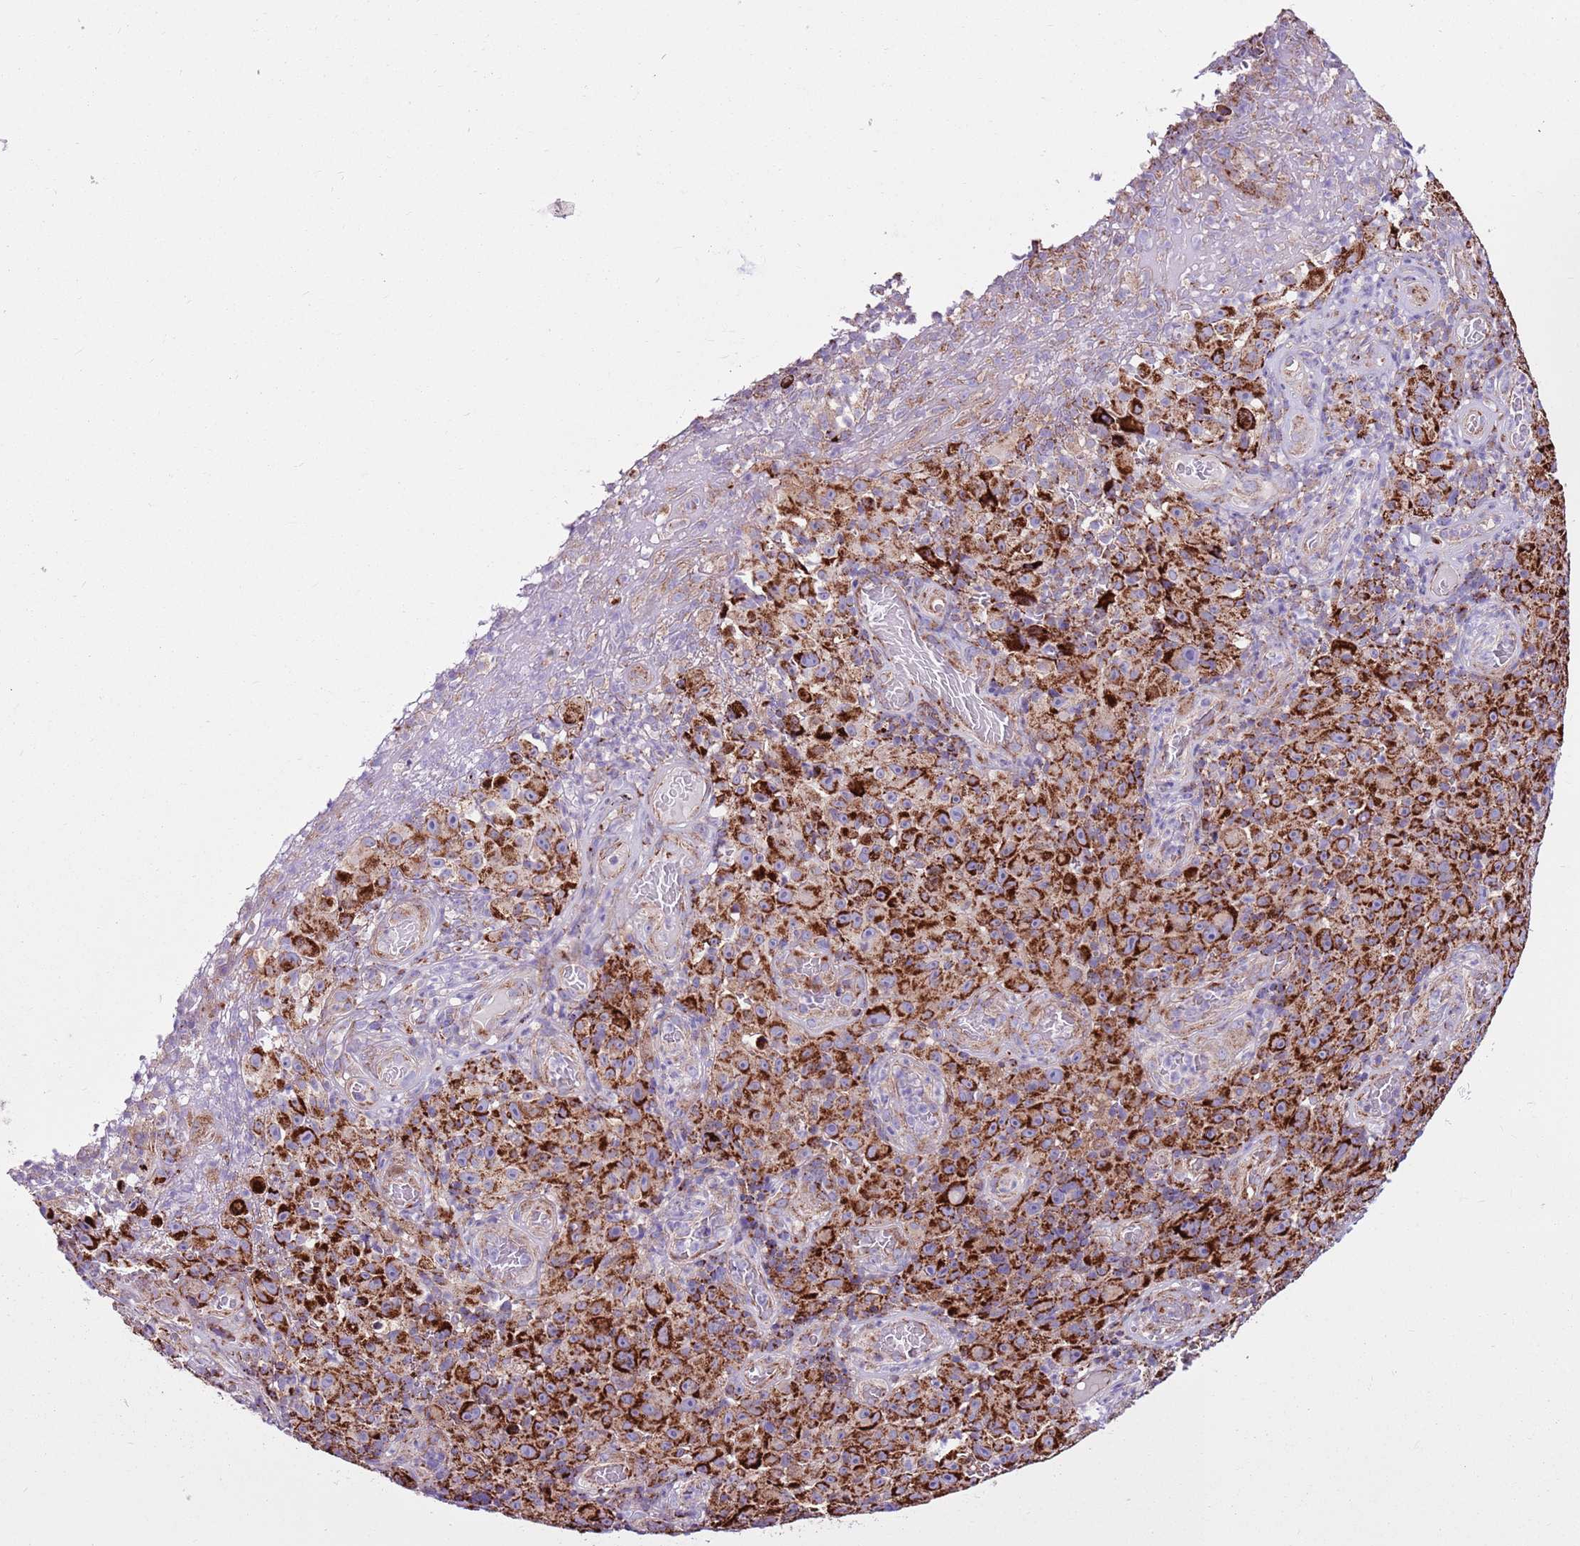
{"staining": {"intensity": "strong", "quantity": ">75%", "location": "cytoplasmic/membranous"}, "tissue": "melanoma", "cell_type": "Tumor cells", "image_type": "cancer", "snomed": [{"axis": "morphology", "description": "Malignant melanoma, NOS"}, {"axis": "topography", "description": "Skin"}], "caption": "Tumor cells reveal high levels of strong cytoplasmic/membranous expression in approximately >75% of cells in human melanoma. Using DAB (brown) and hematoxylin (blue) stains, captured at high magnification using brightfield microscopy.", "gene": "HECTD4", "patient": {"sex": "female", "age": 82}}